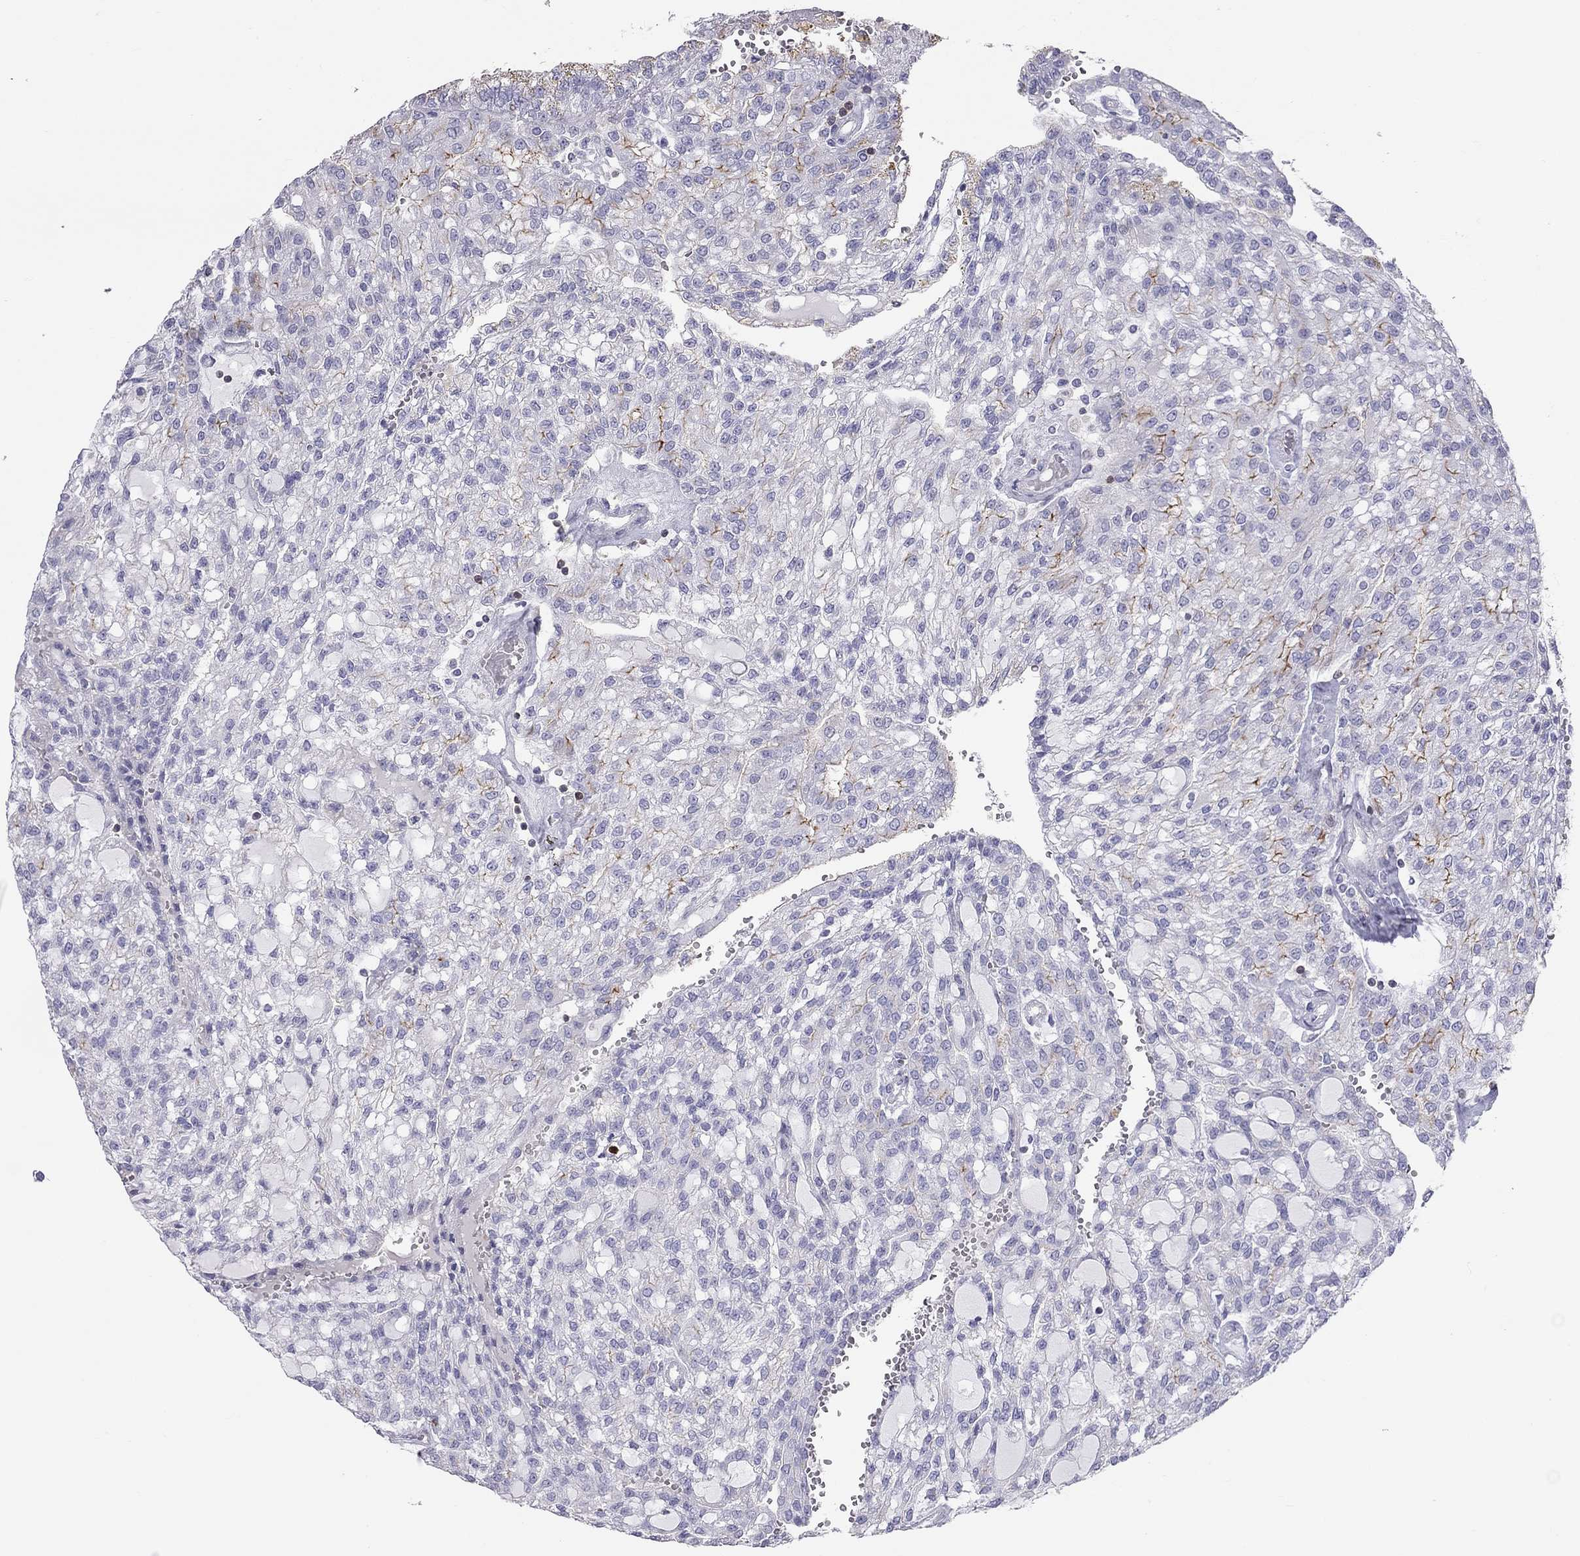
{"staining": {"intensity": "strong", "quantity": "<25%", "location": "cytoplasmic/membranous"}, "tissue": "renal cancer", "cell_type": "Tumor cells", "image_type": "cancer", "snomed": [{"axis": "morphology", "description": "Adenocarcinoma, NOS"}, {"axis": "topography", "description": "Kidney"}], "caption": "Immunohistochemical staining of renal cancer reveals medium levels of strong cytoplasmic/membranous staining in approximately <25% of tumor cells.", "gene": "SH2D2A", "patient": {"sex": "male", "age": 63}}